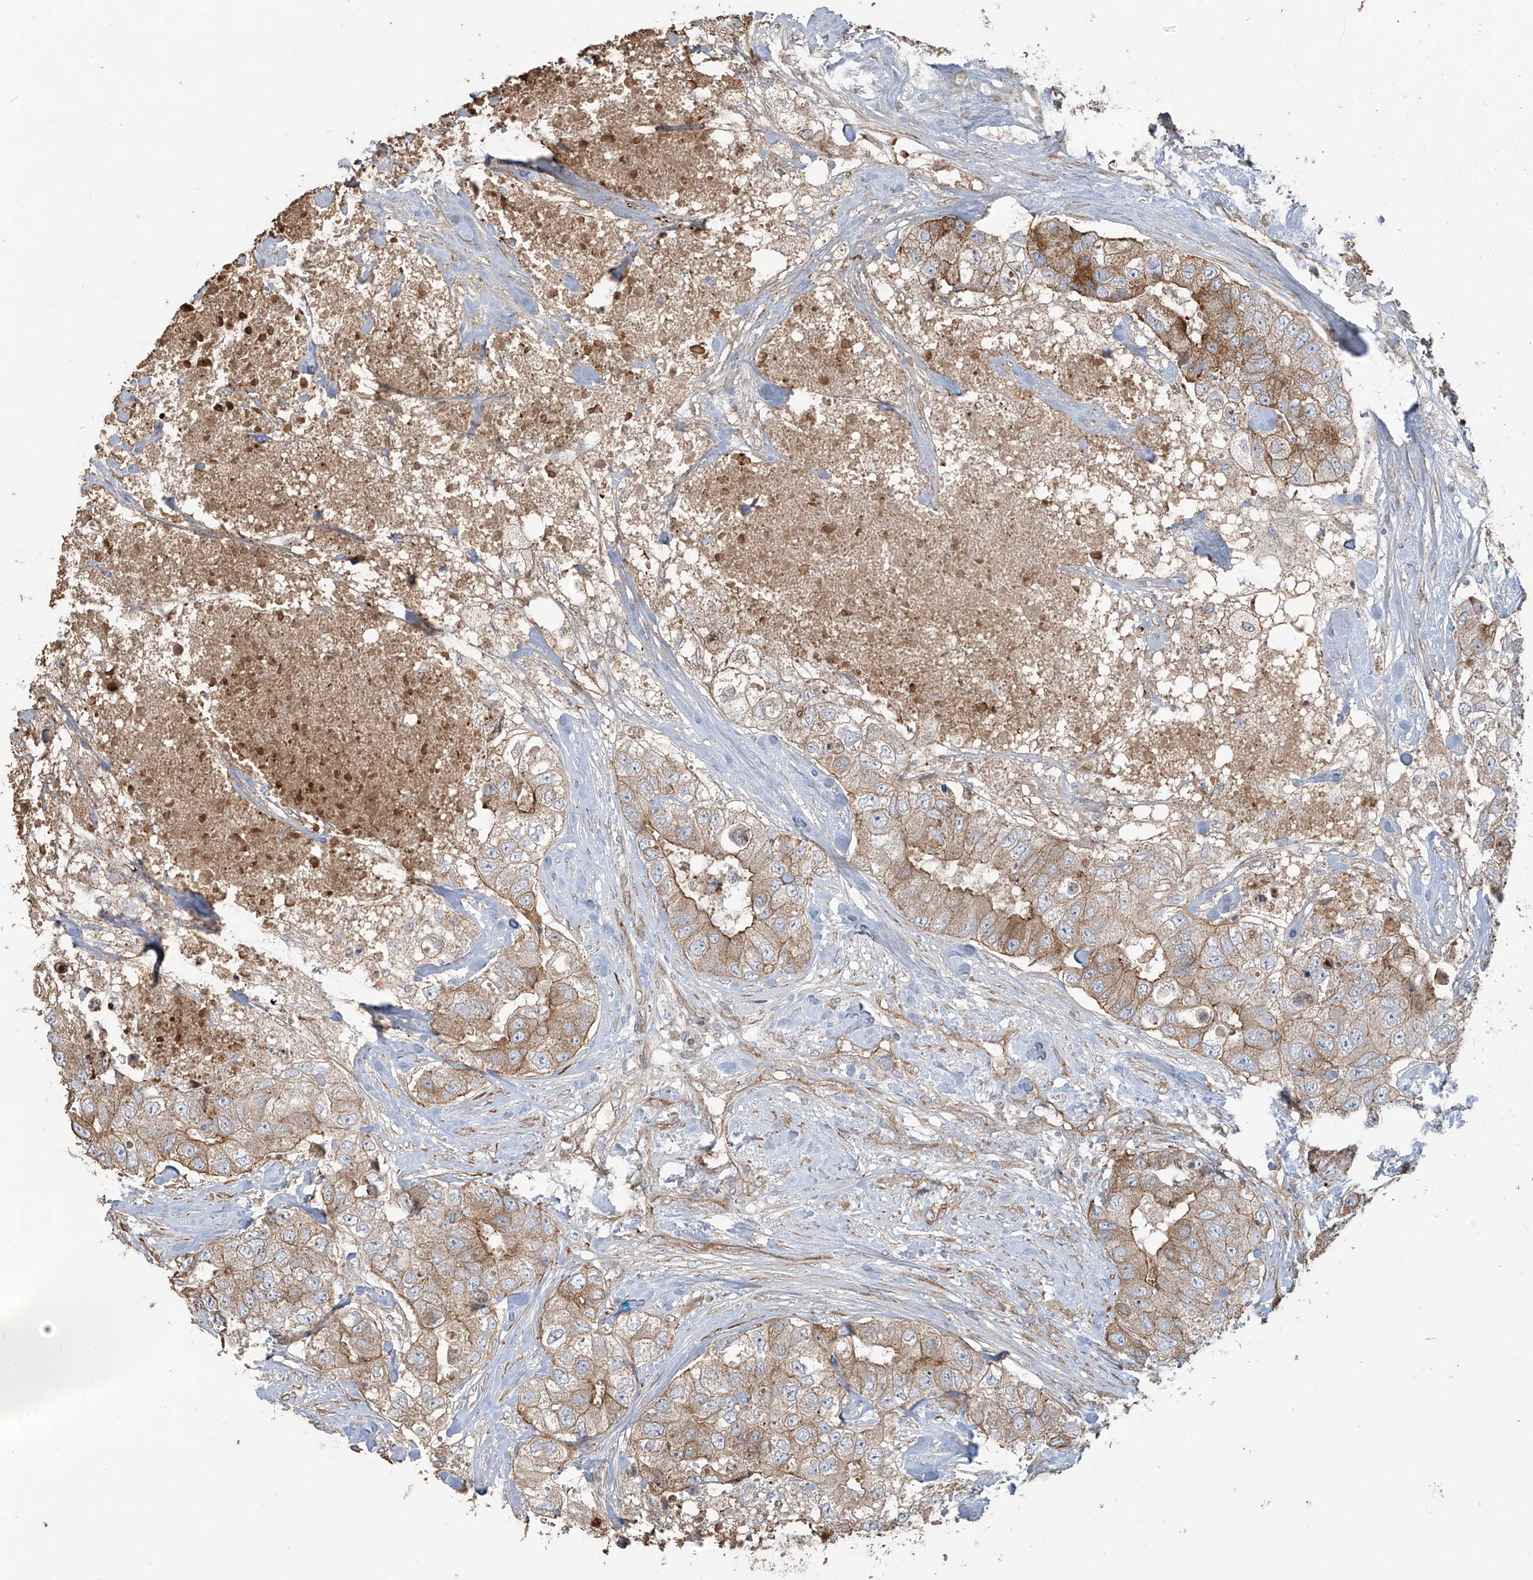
{"staining": {"intensity": "moderate", "quantity": ">75%", "location": "cytoplasmic/membranous"}, "tissue": "breast cancer", "cell_type": "Tumor cells", "image_type": "cancer", "snomed": [{"axis": "morphology", "description": "Duct carcinoma"}, {"axis": "topography", "description": "Breast"}], "caption": "DAB immunohistochemical staining of human invasive ductal carcinoma (breast) demonstrates moderate cytoplasmic/membranous protein positivity in about >75% of tumor cells.", "gene": "ABTB1", "patient": {"sex": "female", "age": 62}}